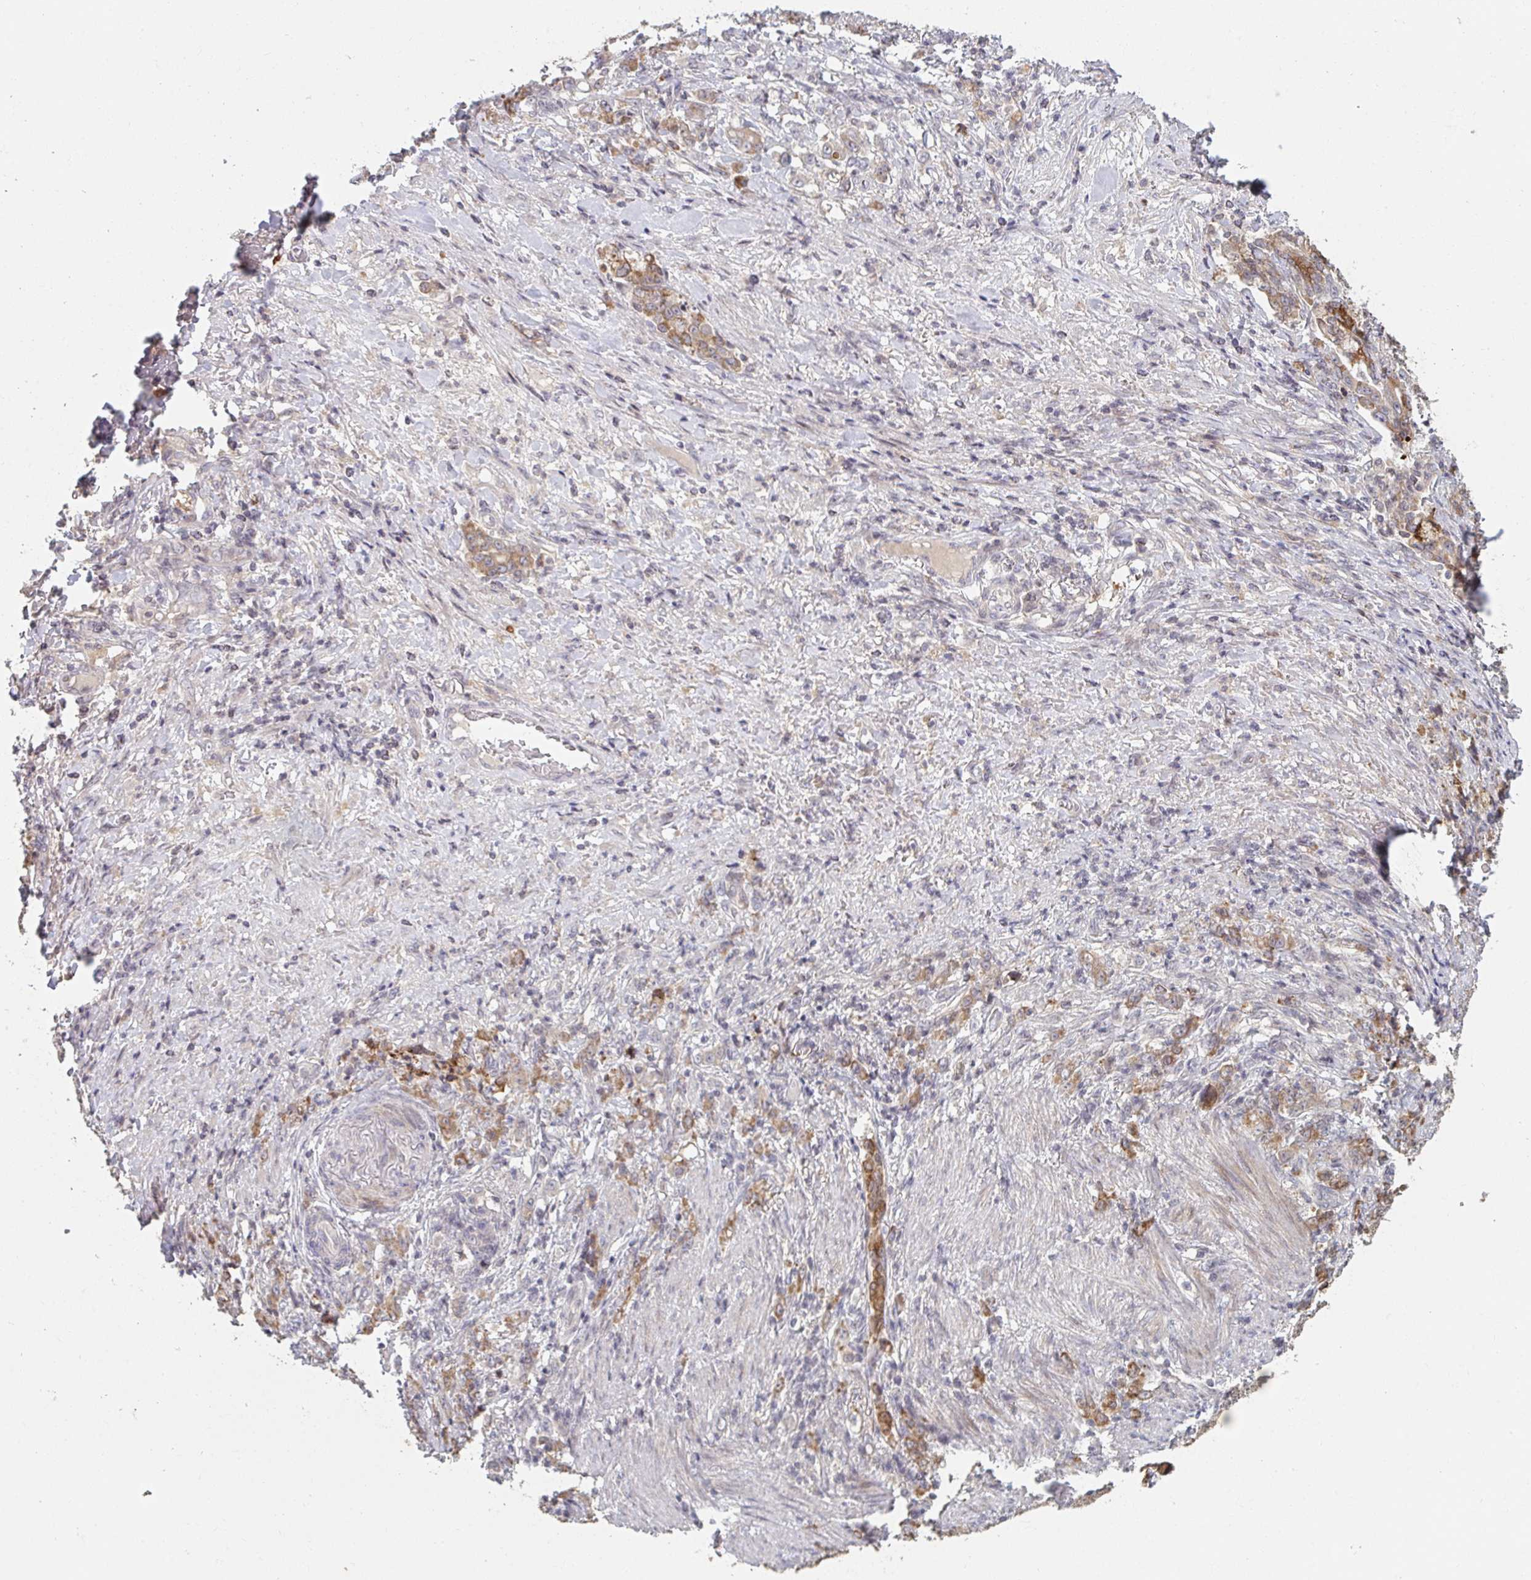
{"staining": {"intensity": "moderate", "quantity": ">75%", "location": "cytoplasmic/membranous"}, "tissue": "stomach cancer", "cell_type": "Tumor cells", "image_type": "cancer", "snomed": [{"axis": "morphology", "description": "Adenocarcinoma, NOS"}, {"axis": "topography", "description": "Stomach"}], "caption": "About >75% of tumor cells in human adenocarcinoma (stomach) show moderate cytoplasmic/membranous protein positivity as visualized by brown immunohistochemical staining.", "gene": "DCST1", "patient": {"sex": "female", "age": 79}}